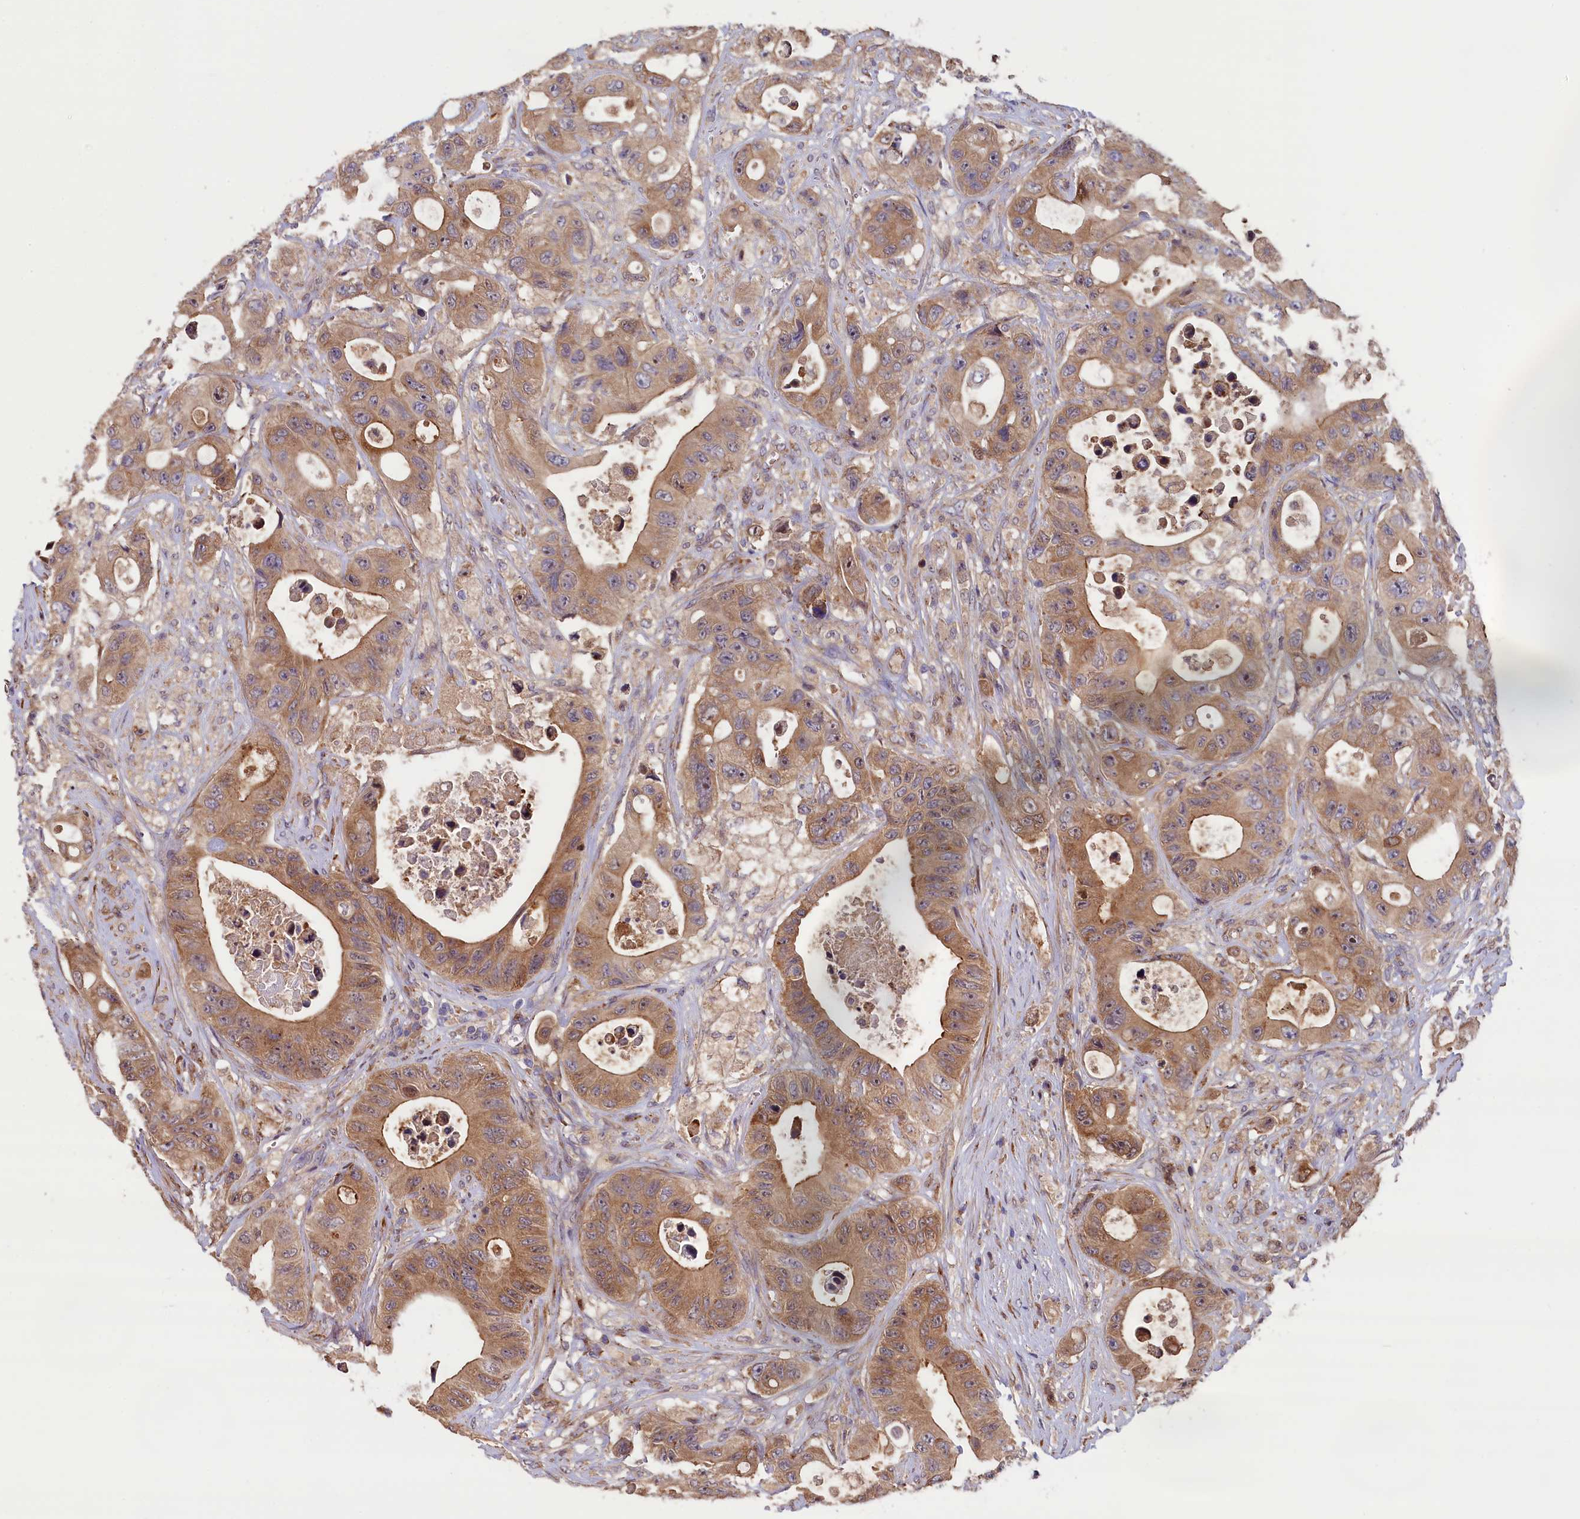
{"staining": {"intensity": "moderate", "quantity": ">75%", "location": "cytoplasmic/membranous"}, "tissue": "colorectal cancer", "cell_type": "Tumor cells", "image_type": "cancer", "snomed": [{"axis": "morphology", "description": "Adenocarcinoma, NOS"}, {"axis": "topography", "description": "Colon"}], "caption": "The micrograph exhibits immunohistochemical staining of colorectal cancer. There is moderate cytoplasmic/membranous positivity is present in about >75% of tumor cells. Using DAB (brown) and hematoxylin (blue) stains, captured at high magnification using brightfield microscopy.", "gene": "CCDC9B", "patient": {"sex": "female", "age": 46}}